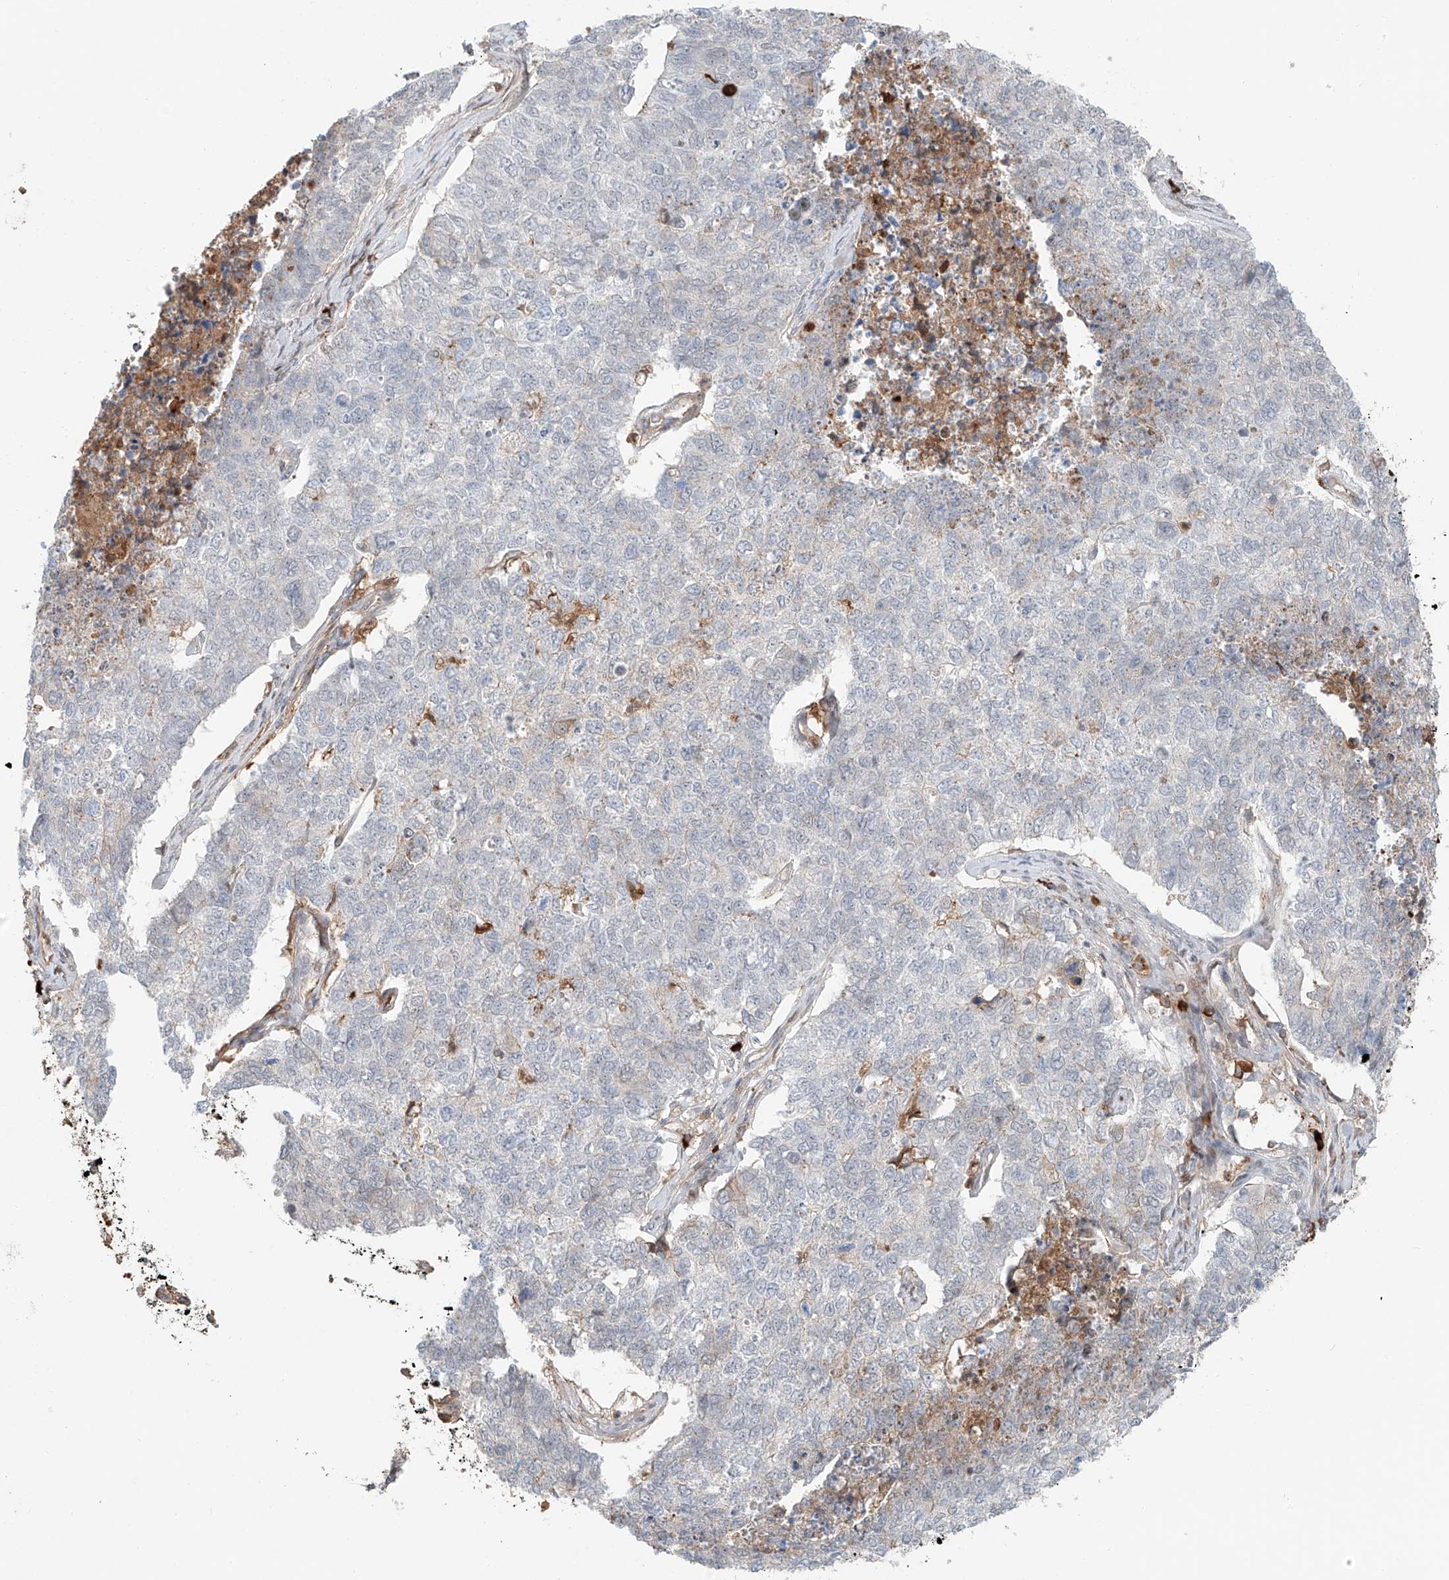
{"staining": {"intensity": "negative", "quantity": "none", "location": "none"}, "tissue": "cervical cancer", "cell_type": "Tumor cells", "image_type": "cancer", "snomed": [{"axis": "morphology", "description": "Squamous cell carcinoma, NOS"}, {"axis": "topography", "description": "Cervix"}], "caption": "Cervical cancer was stained to show a protein in brown. There is no significant expression in tumor cells. Nuclei are stained in blue.", "gene": "CEP162", "patient": {"sex": "female", "age": 63}}